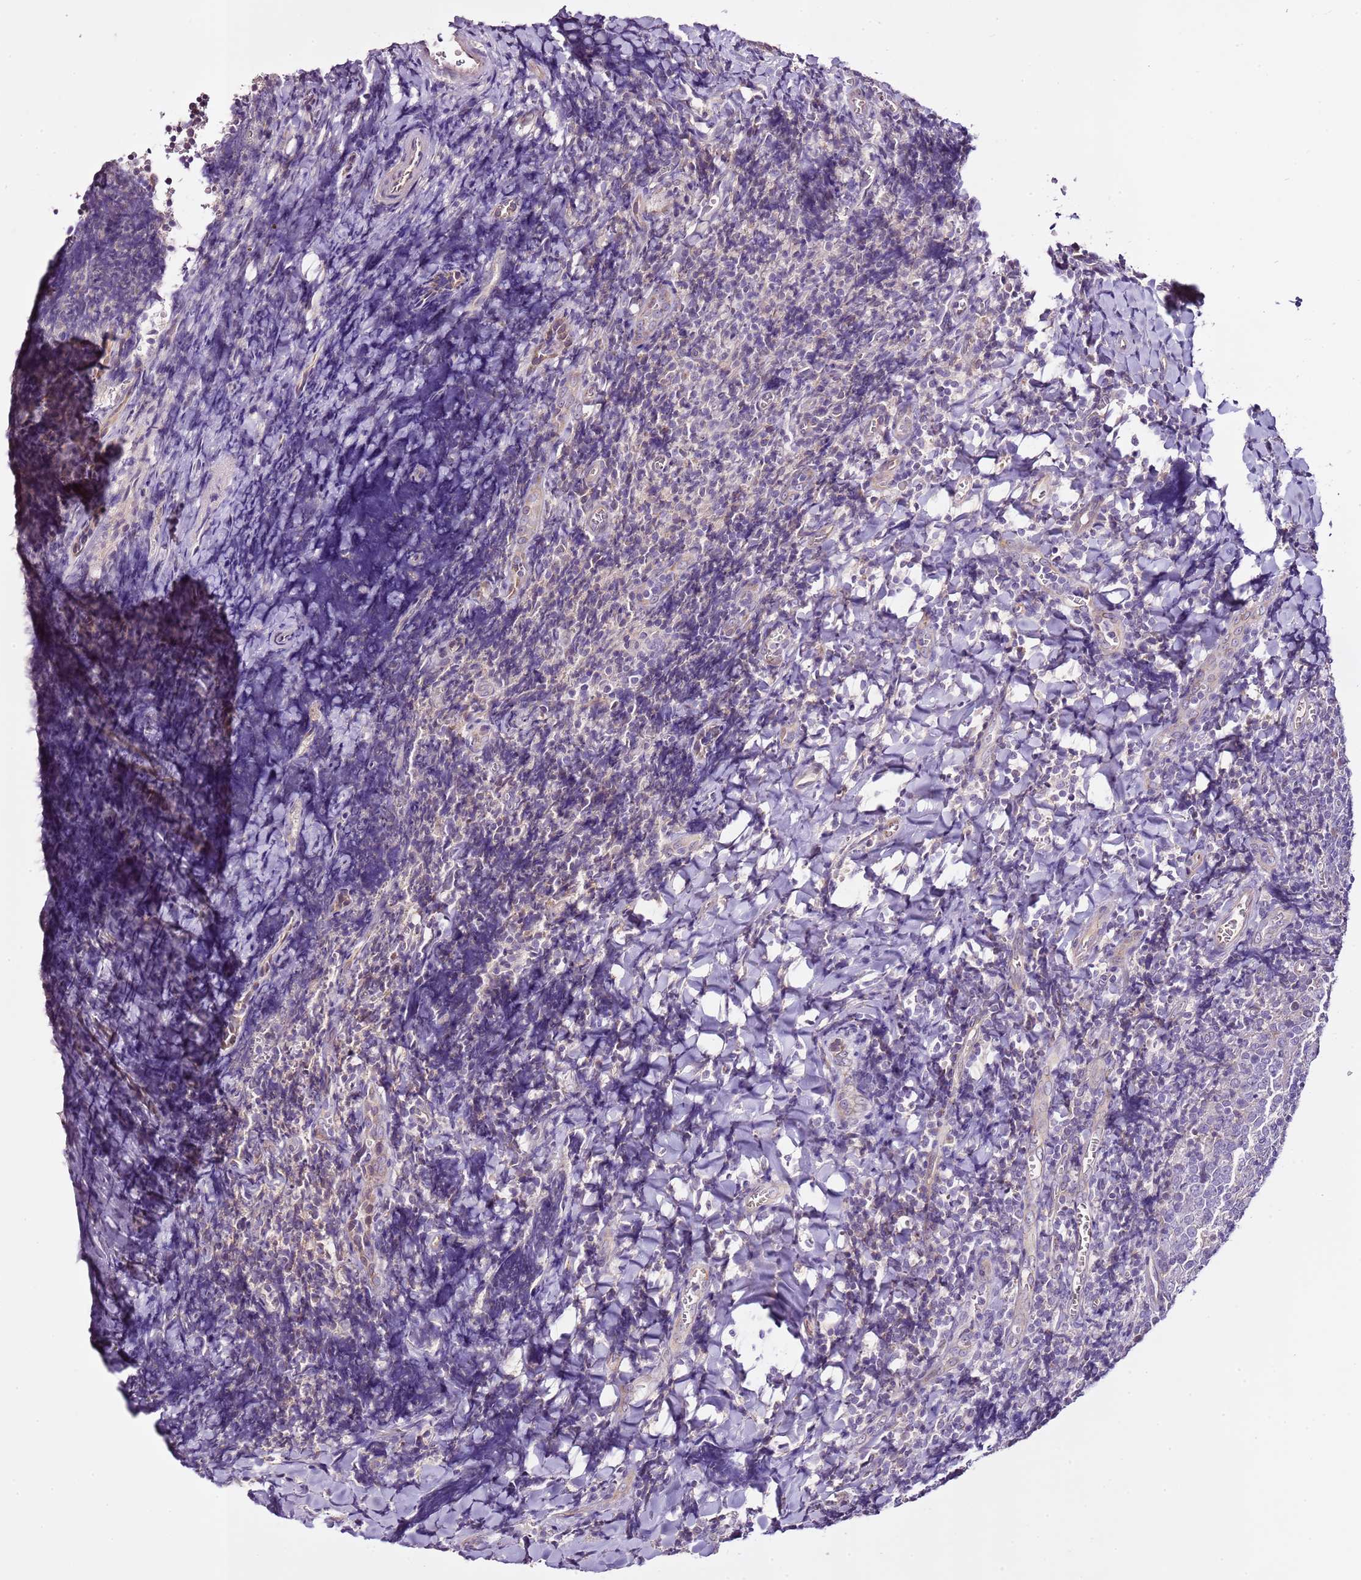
{"staining": {"intensity": "negative", "quantity": "none", "location": "none"}, "tissue": "tonsil", "cell_type": "Germinal center cells", "image_type": "normal", "snomed": [{"axis": "morphology", "description": "Normal tissue, NOS"}, {"axis": "topography", "description": "Tonsil"}], "caption": "DAB (3,3'-diaminobenzidine) immunohistochemical staining of benign human tonsil shows no significant expression in germinal center cells. The staining was performed using DAB (3,3'-diaminobenzidine) to visualize the protein expression in brown, while the nuclei were stained in blue with hematoxylin (Magnification: 20x).", "gene": "CMKLR1", "patient": {"sex": "male", "age": 27}}